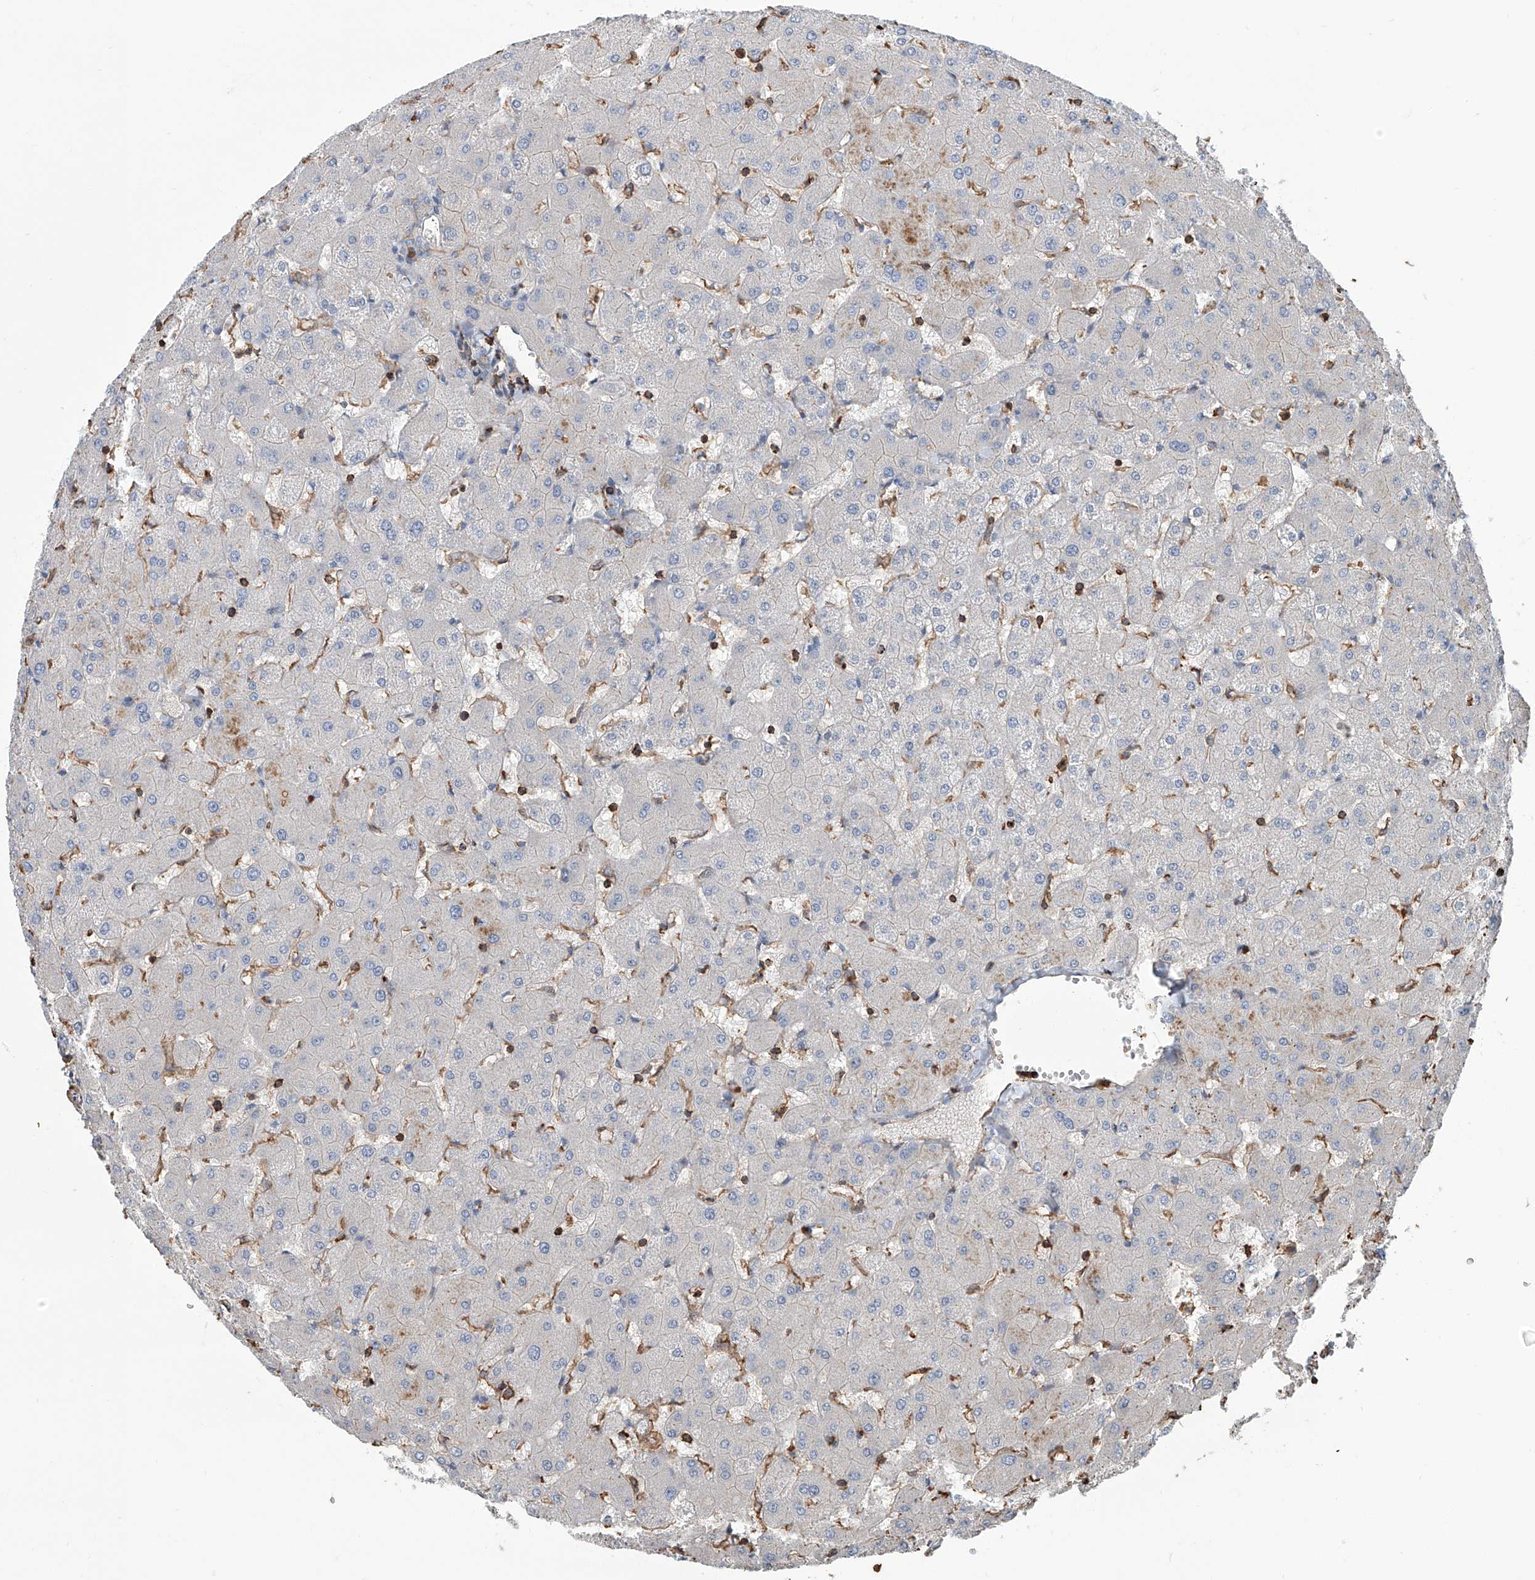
{"staining": {"intensity": "weak", "quantity": "<25%", "location": "cytoplasmic/membranous"}, "tissue": "liver", "cell_type": "Cholangiocytes", "image_type": "normal", "snomed": [{"axis": "morphology", "description": "Normal tissue, NOS"}, {"axis": "topography", "description": "Liver"}], "caption": "Immunohistochemistry photomicrograph of unremarkable liver: liver stained with DAB (3,3'-diaminobenzidine) demonstrates no significant protein positivity in cholangiocytes. Brightfield microscopy of IHC stained with DAB (brown) and hematoxylin (blue), captured at high magnification.", "gene": "PIEZO2", "patient": {"sex": "female", "age": 63}}